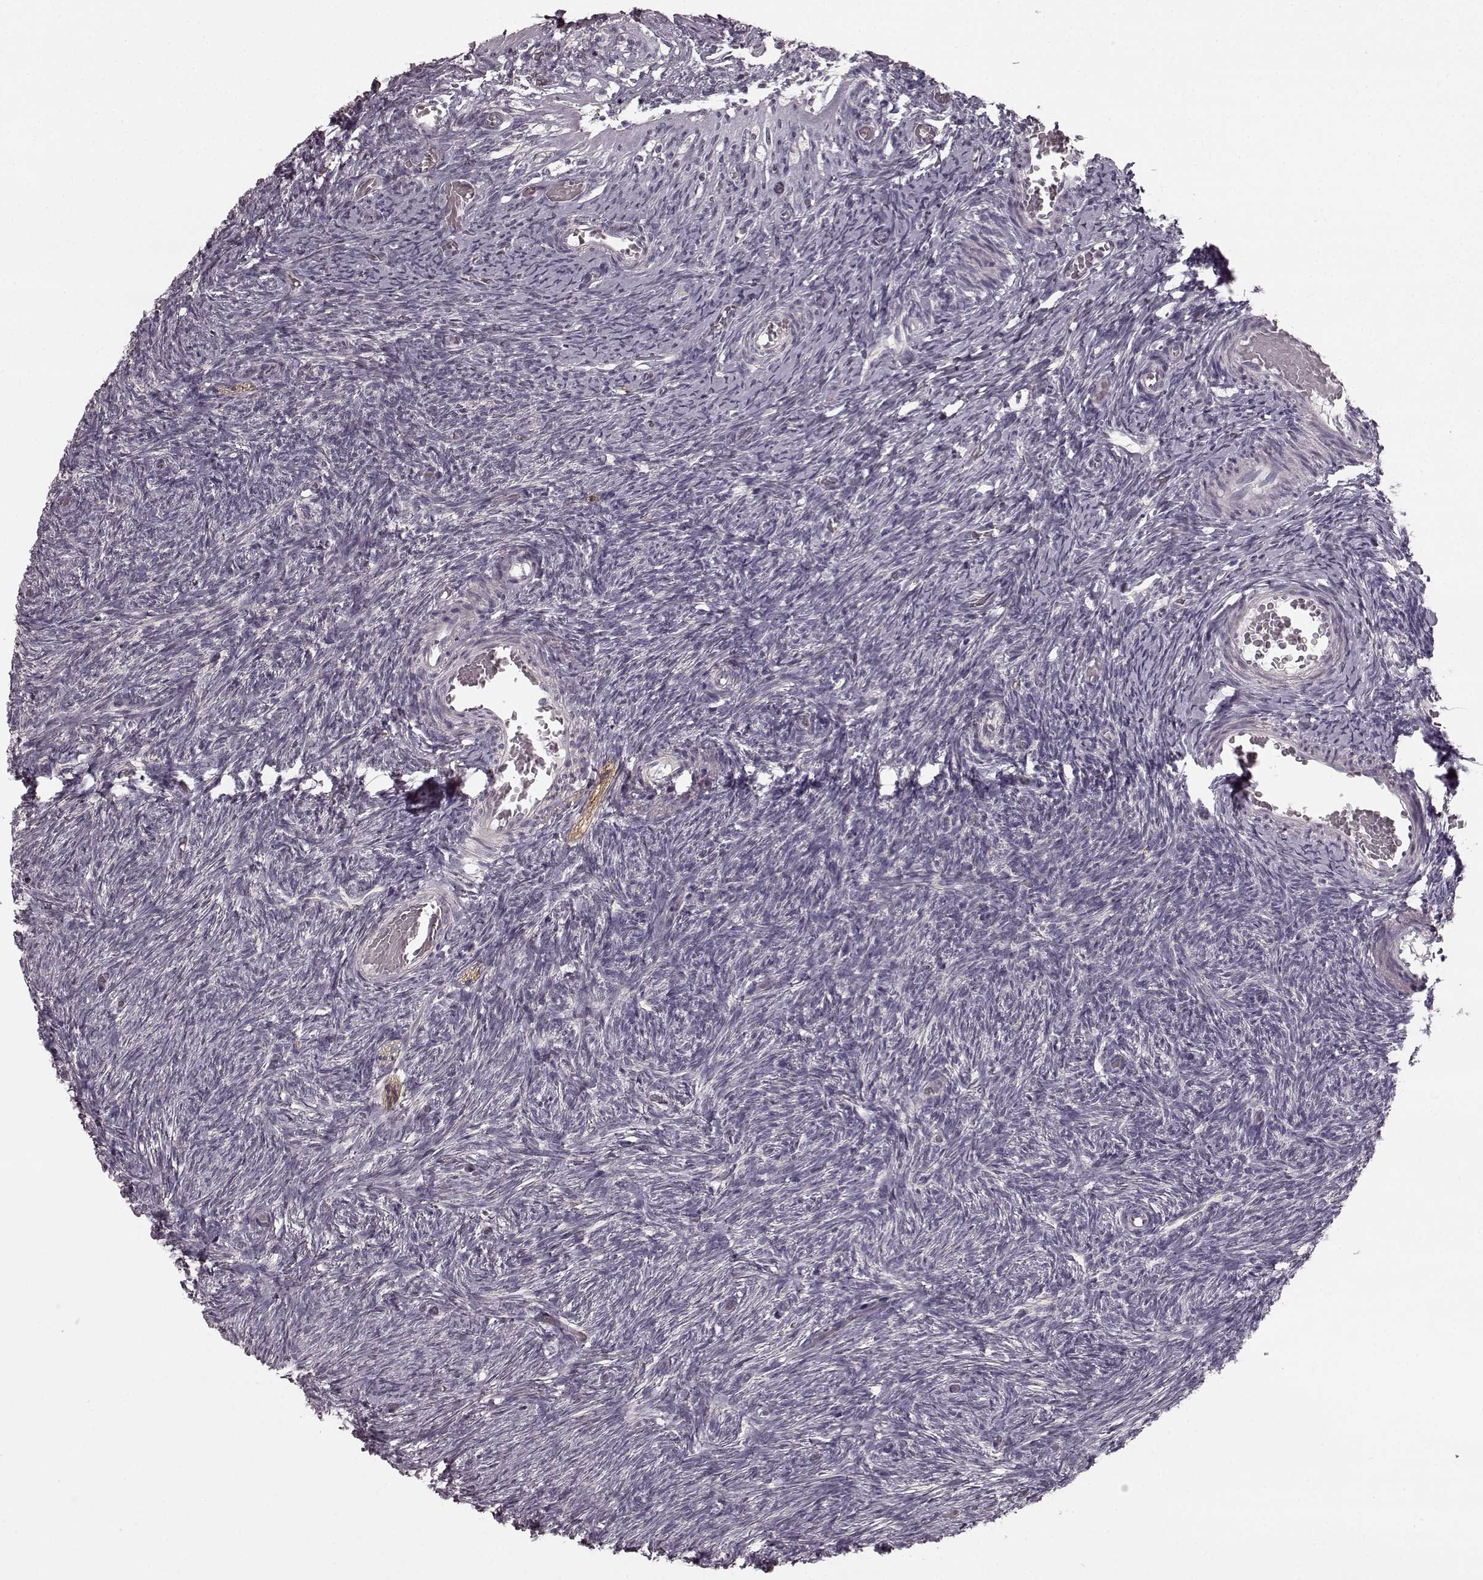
{"staining": {"intensity": "negative", "quantity": "none", "location": "none"}, "tissue": "ovary", "cell_type": "Ovarian stroma cells", "image_type": "normal", "snomed": [{"axis": "morphology", "description": "Normal tissue, NOS"}, {"axis": "topography", "description": "Ovary"}], "caption": "There is no significant expression in ovarian stroma cells of ovary. (Brightfield microscopy of DAB (3,3'-diaminobenzidine) immunohistochemistry at high magnification).", "gene": "PRKCE", "patient": {"sex": "female", "age": 39}}